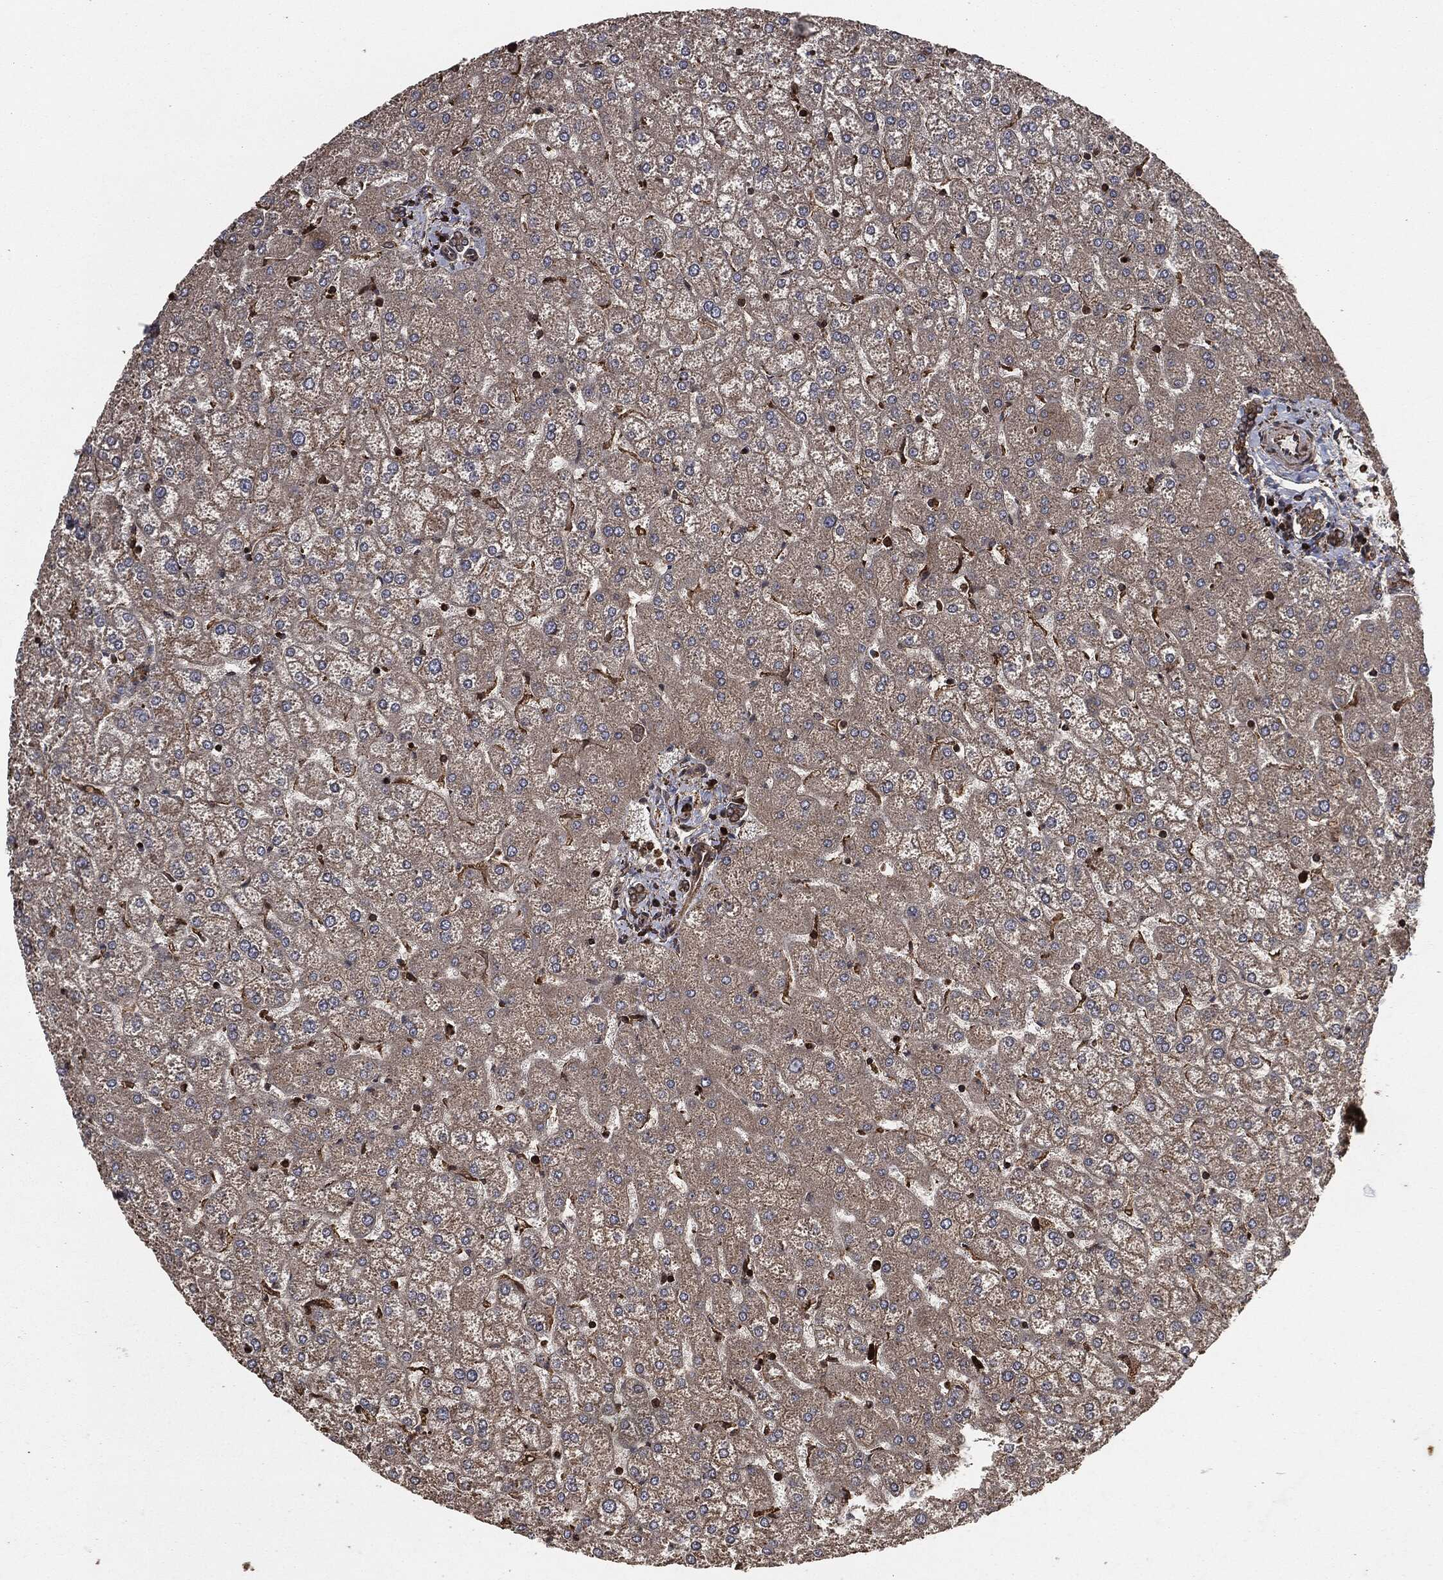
{"staining": {"intensity": "moderate", "quantity": ">75%", "location": "cytoplasmic/membranous"}, "tissue": "liver", "cell_type": "Cholangiocytes", "image_type": "normal", "snomed": [{"axis": "morphology", "description": "Normal tissue, NOS"}, {"axis": "topography", "description": "Liver"}], "caption": "Immunohistochemistry staining of unremarkable liver, which exhibits medium levels of moderate cytoplasmic/membranous staining in approximately >75% of cholangiocytes indicating moderate cytoplasmic/membranous protein staining. The staining was performed using DAB (3,3'-diaminobenzidine) (brown) for protein detection and nuclei were counterstained in hematoxylin (blue).", "gene": "IFIT1", "patient": {"sex": "female", "age": 32}}